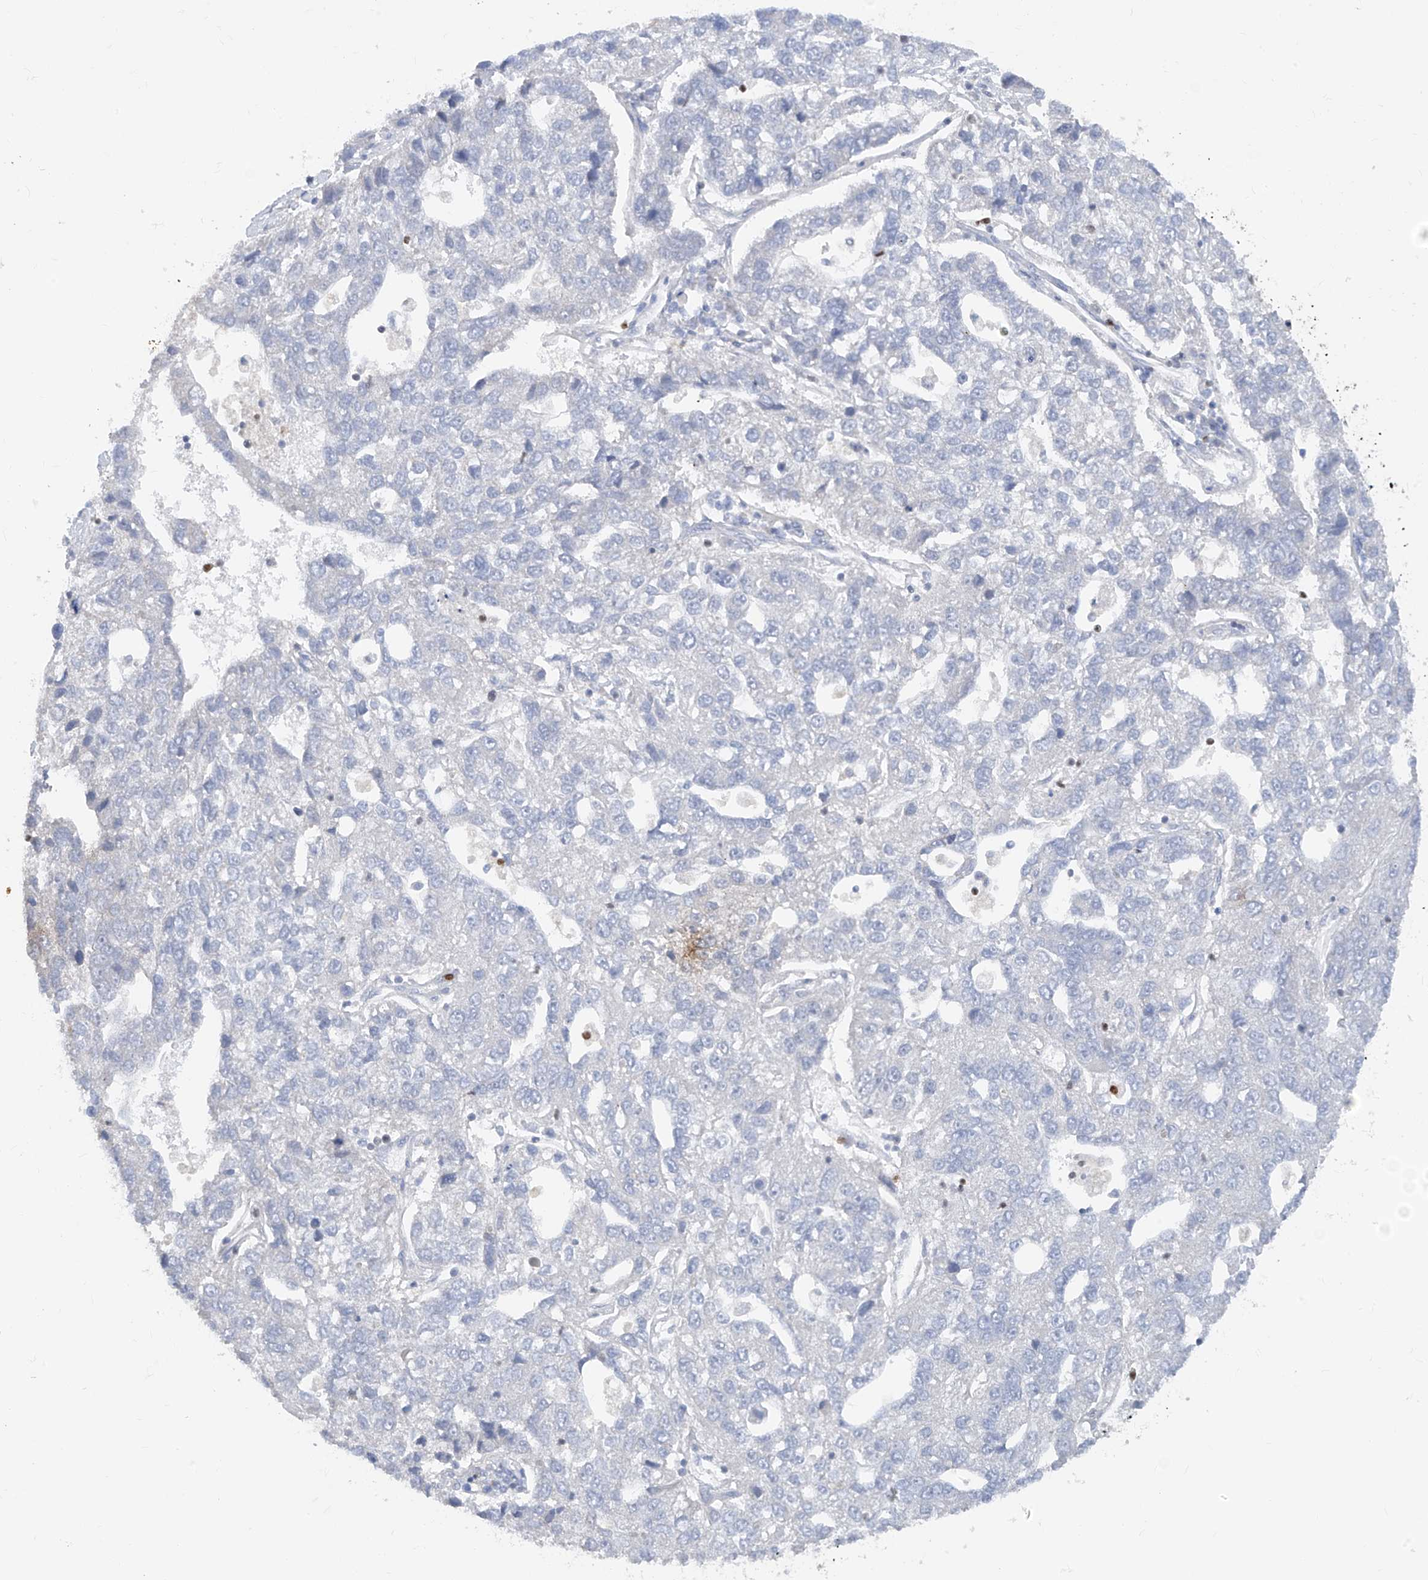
{"staining": {"intensity": "negative", "quantity": "none", "location": "none"}, "tissue": "pancreatic cancer", "cell_type": "Tumor cells", "image_type": "cancer", "snomed": [{"axis": "morphology", "description": "Adenocarcinoma, NOS"}, {"axis": "topography", "description": "Pancreas"}], "caption": "Tumor cells are negative for brown protein staining in pancreatic cancer (adenocarcinoma).", "gene": "TBX21", "patient": {"sex": "female", "age": 61}}